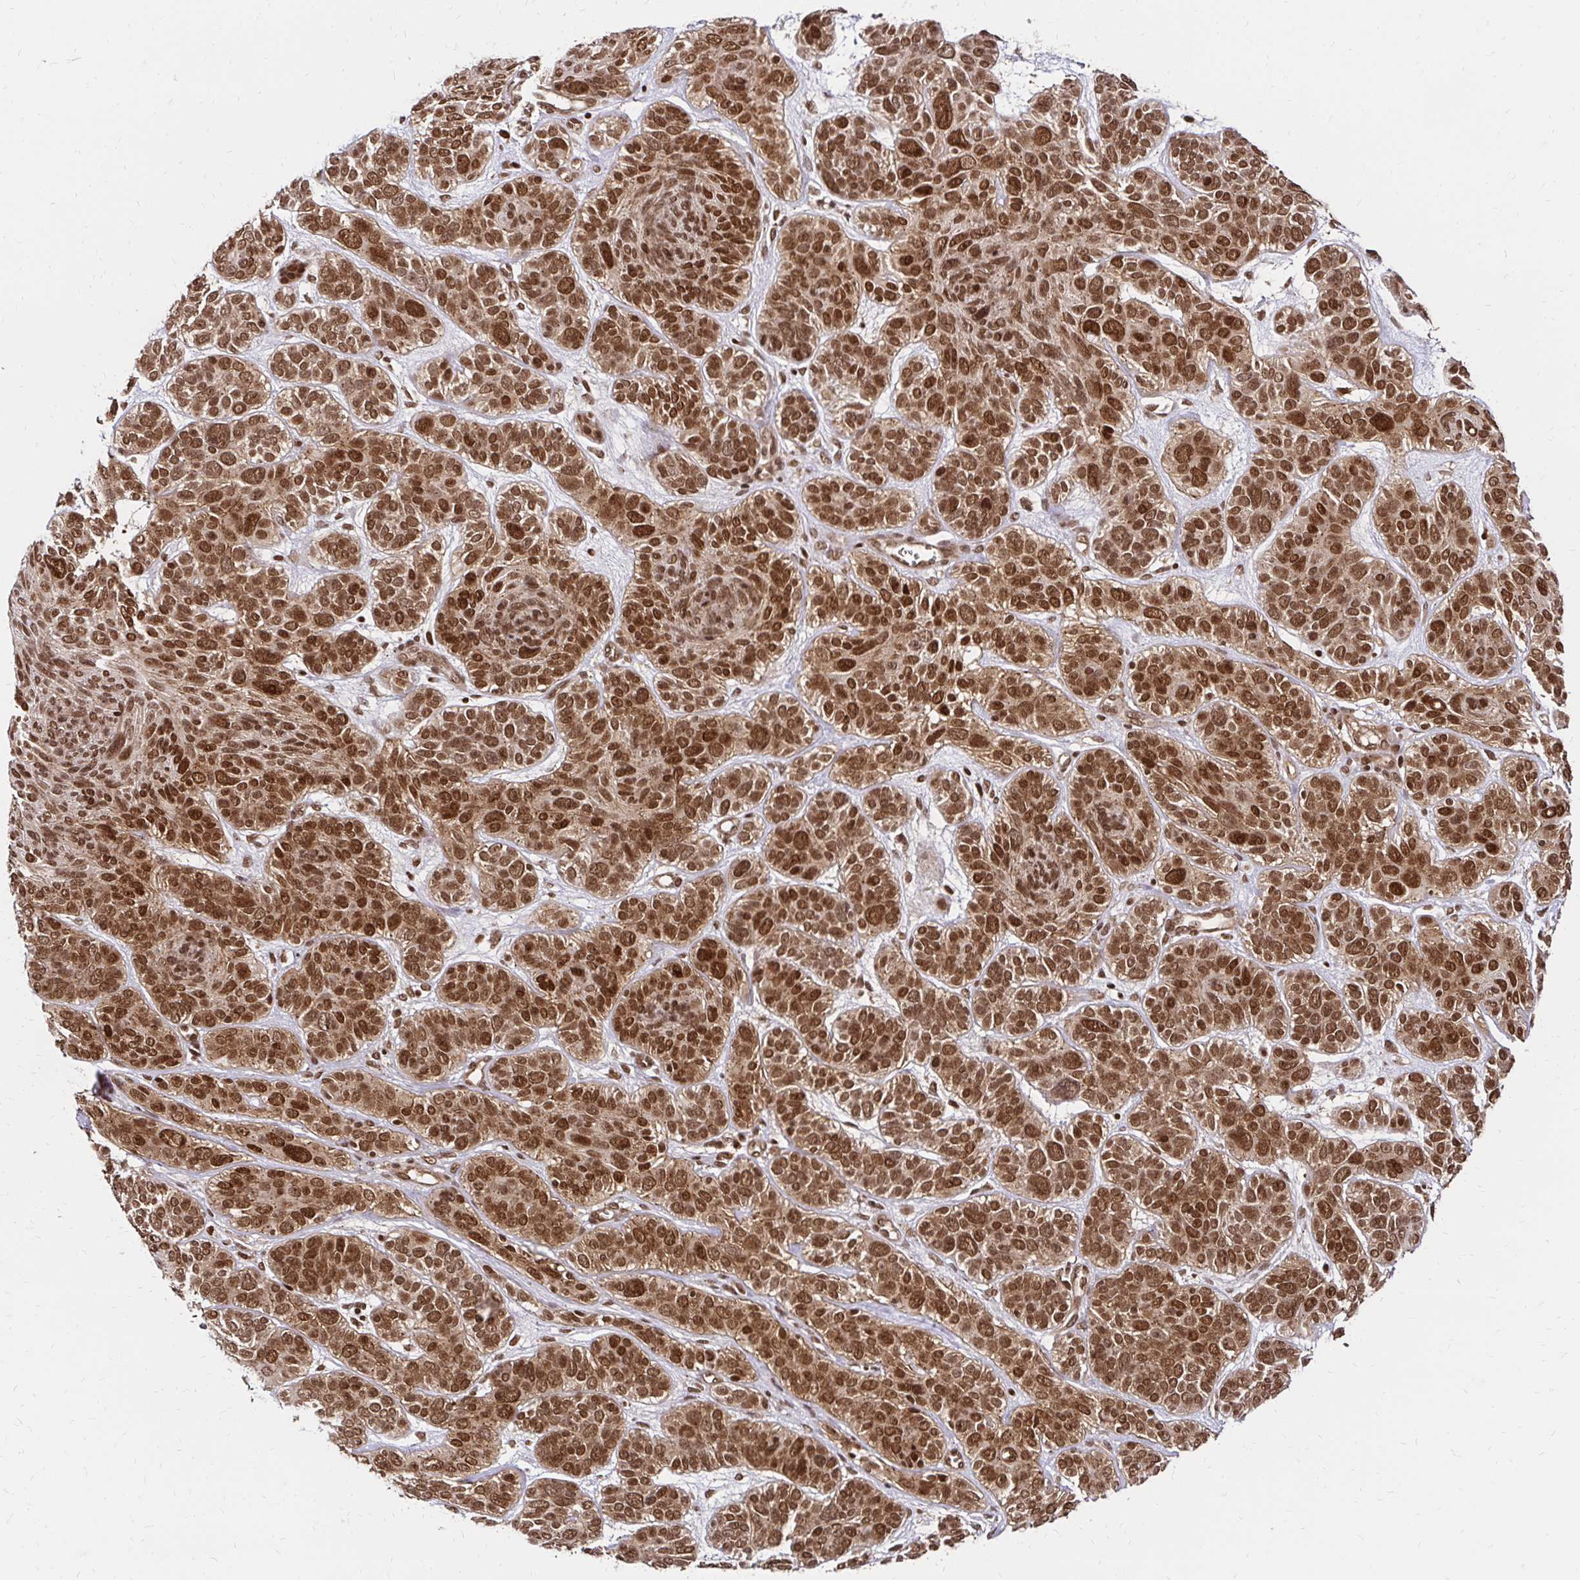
{"staining": {"intensity": "strong", "quantity": ">75%", "location": "cytoplasmic/membranous,nuclear"}, "tissue": "skin cancer", "cell_type": "Tumor cells", "image_type": "cancer", "snomed": [{"axis": "morphology", "description": "Basal cell carcinoma"}, {"axis": "topography", "description": "Skin"}, {"axis": "topography", "description": "Skin of face"}], "caption": "Human basal cell carcinoma (skin) stained with a protein marker exhibits strong staining in tumor cells.", "gene": "GLYR1", "patient": {"sex": "male", "age": 73}}